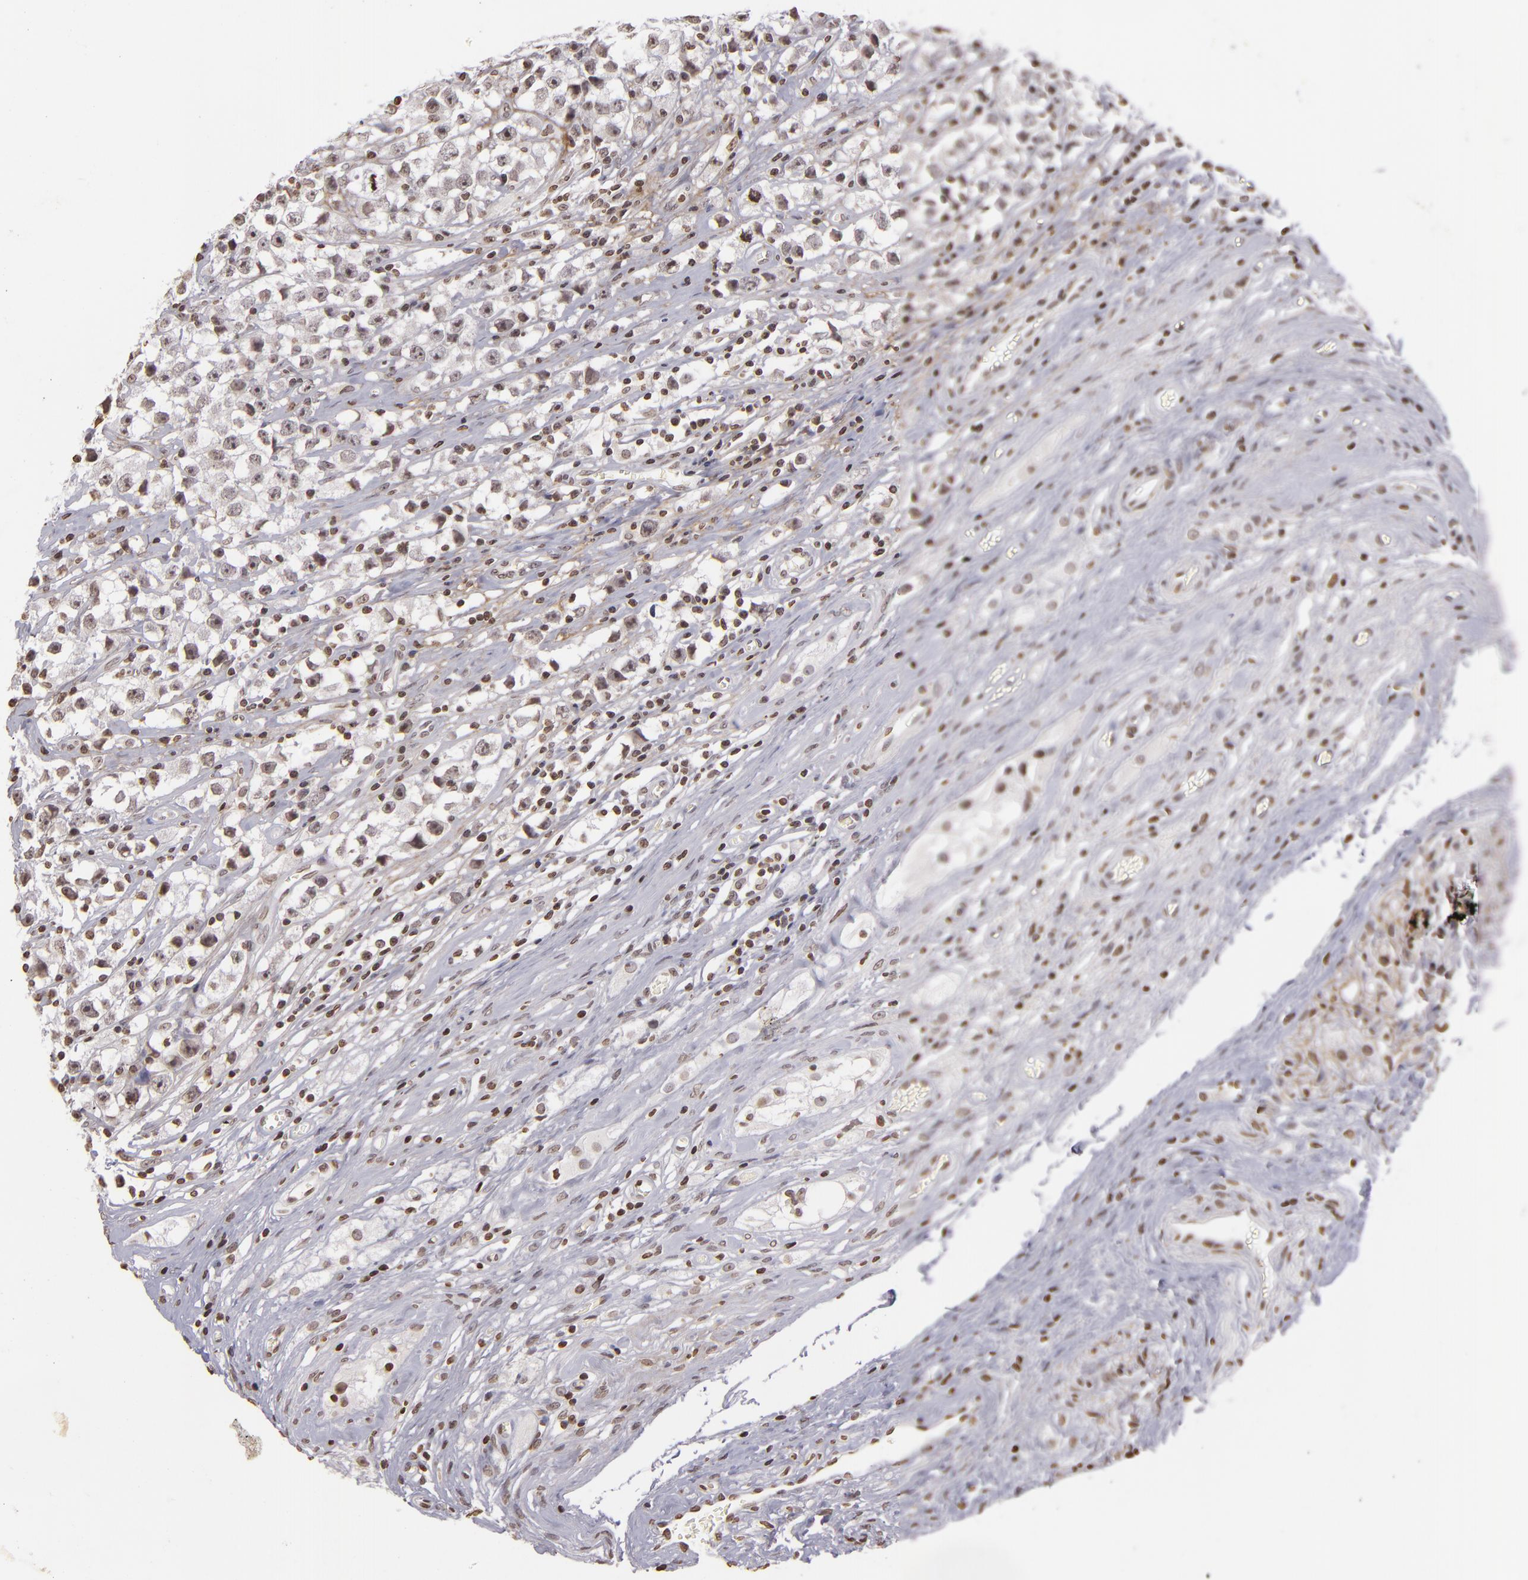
{"staining": {"intensity": "weak", "quantity": "25%-75%", "location": "nuclear"}, "tissue": "testis cancer", "cell_type": "Tumor cells", "image_type": "cancer", "snomed": [{"axis": "morphology", "description": "Seminoma, NOS"}, {"axis": "topography", "description": "Testis"}], "caption": "Immunohistochemistry (IHC) image of testis cancer stained for a protein (brown), which reveals low levels of weak nuclear staining in approximately 25%-75% of tumor cells.", "gene": "THRB", "patient": {"sex": "male", "age": 35}}